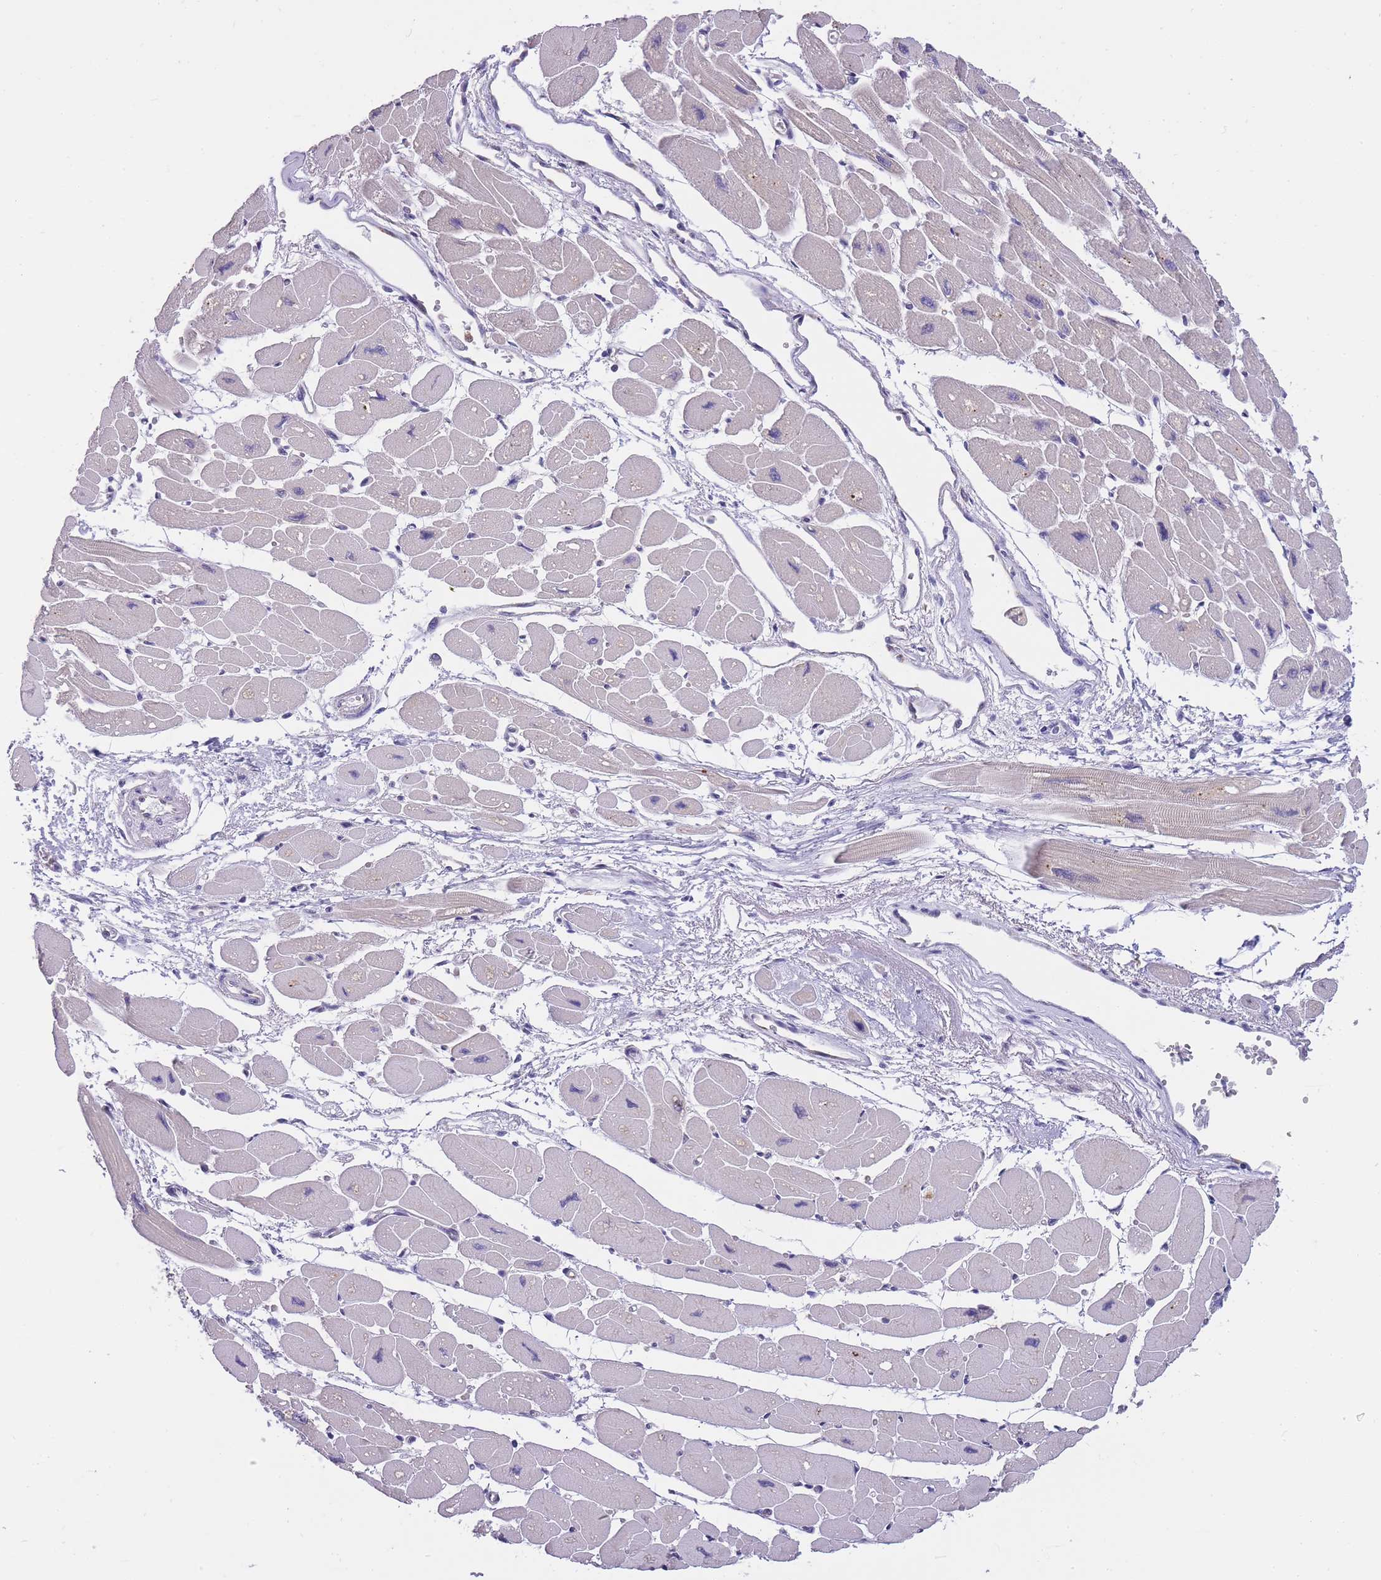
{"staining": {"intensity": "weak", "quantity": "25%-75%", "location": "cytoplasmic/membranous"}, "tissue": "heart muscle", "cell_type": "Cardiomyocytes", "image_type": "normal", "snomed": [{"axis": "morphology", "description": "Normal tissue, NOS"}, {"axis": "topography", "description": "Heart"}], "caption": "High-magnification brightfield microscopy of unremarkable heart muscle stained with DAB (brown) and counterstained with hematoxylin (blue). cardiomyocytes exhibit weak cytoplasmic/membranous expression is appreciated in approximately25%-75% of cells.", "gene": "ZNF662", "patient": {"sex": "female", "age": 54}}